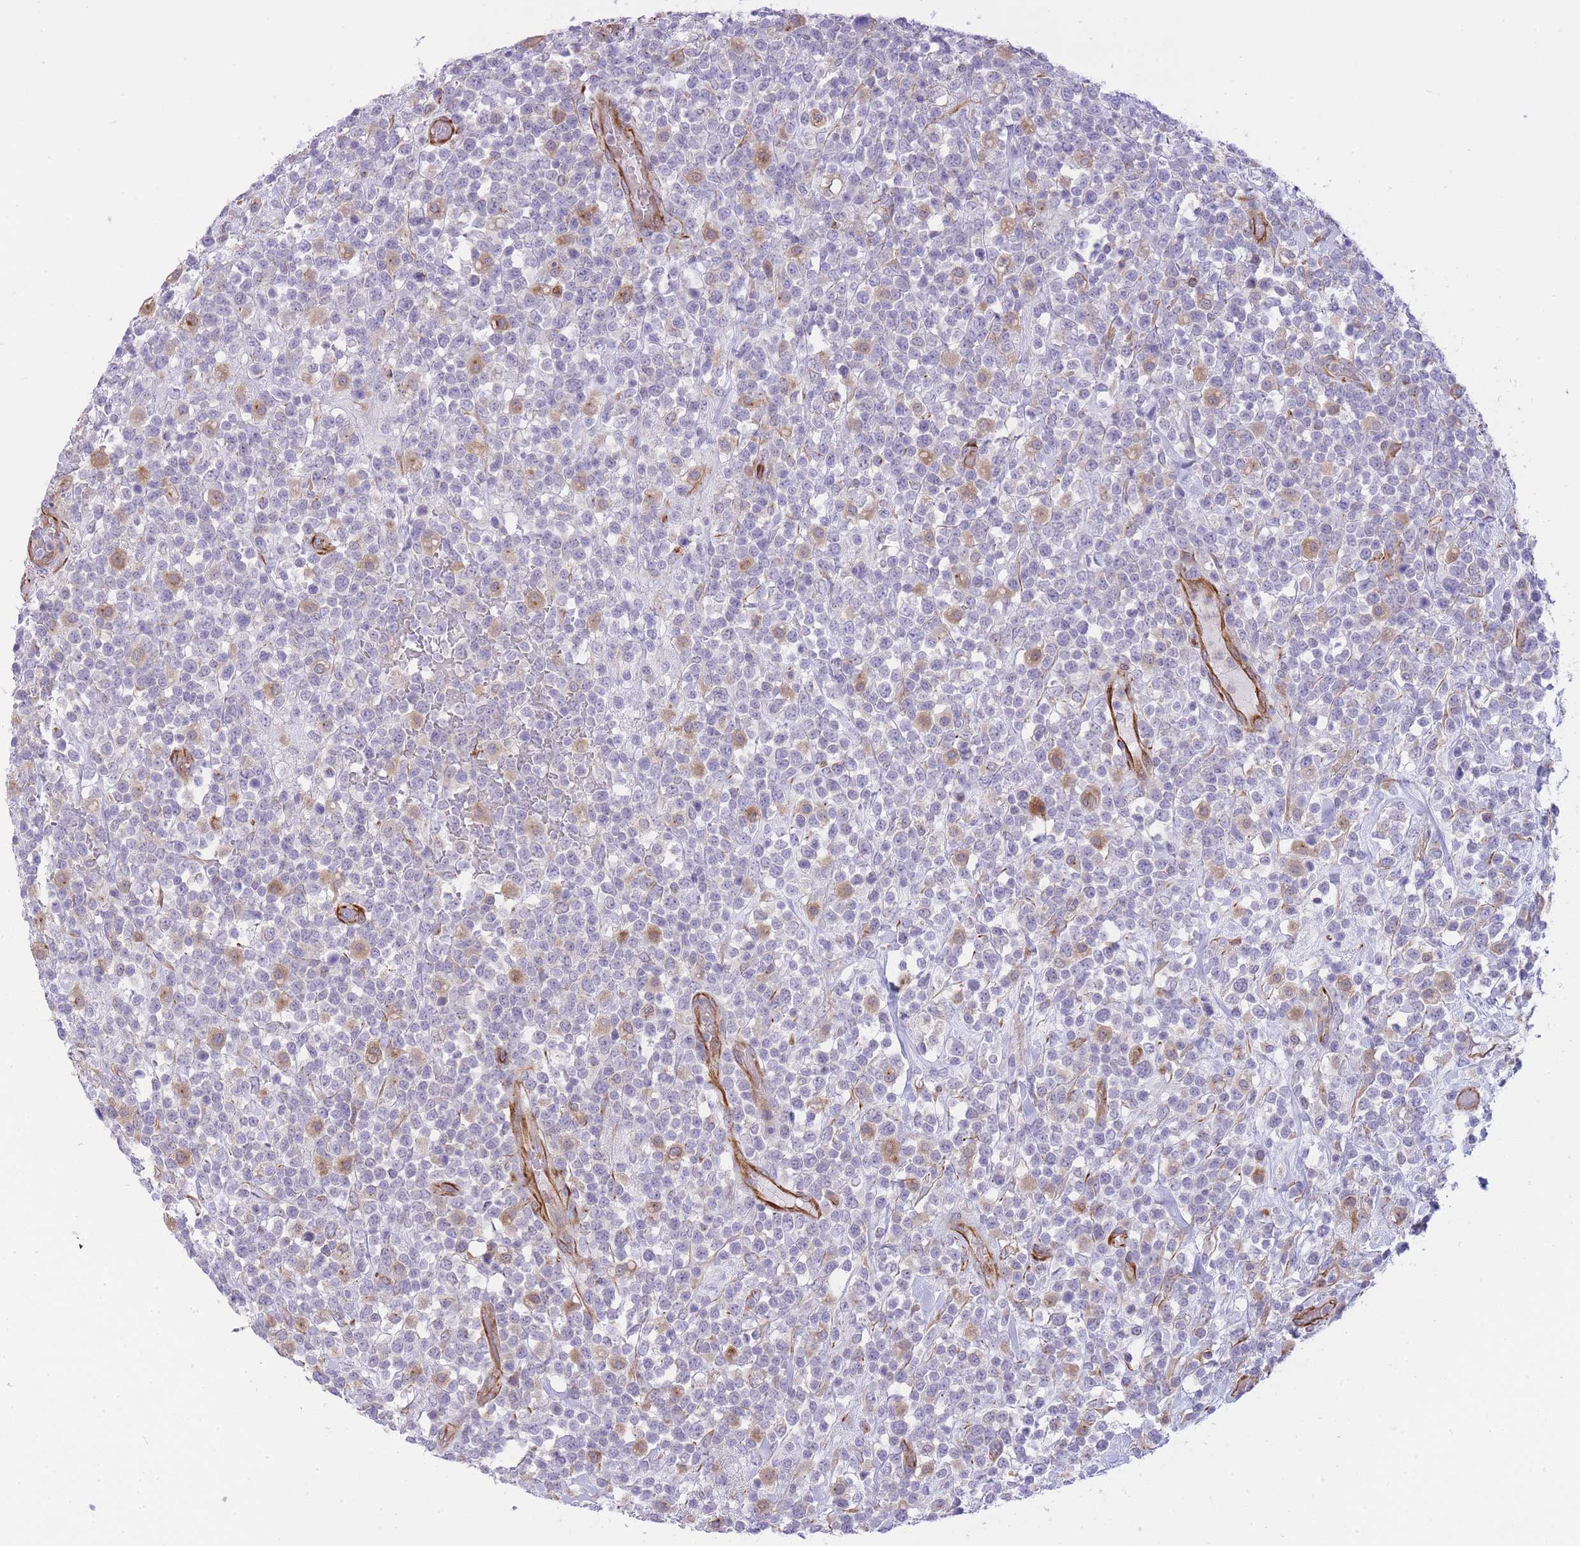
{"staining": {"intensity": "negative", "quantity": "none", "location": "none"}, "tissue": "lymphoma", "cell_type": "Tumor cells", "image_type": "cancer", "snomed": [{"axis": "morphology", "description": "Malignant lymphoma, non-Hodgkin's type, High grade"}, {"axis": "topography", "description": "Colon"}], "caption": "DAB immunohistochemical staining of lymphoma shows no significant expression in tumor cells. (Brightfield microscopy of DAB (3,3'-diaminobenzidine) immunohistochemistry (IHC) at high magnification).", "gene": "ECPAS", "patient": {"sex": "female", "age": 53}}